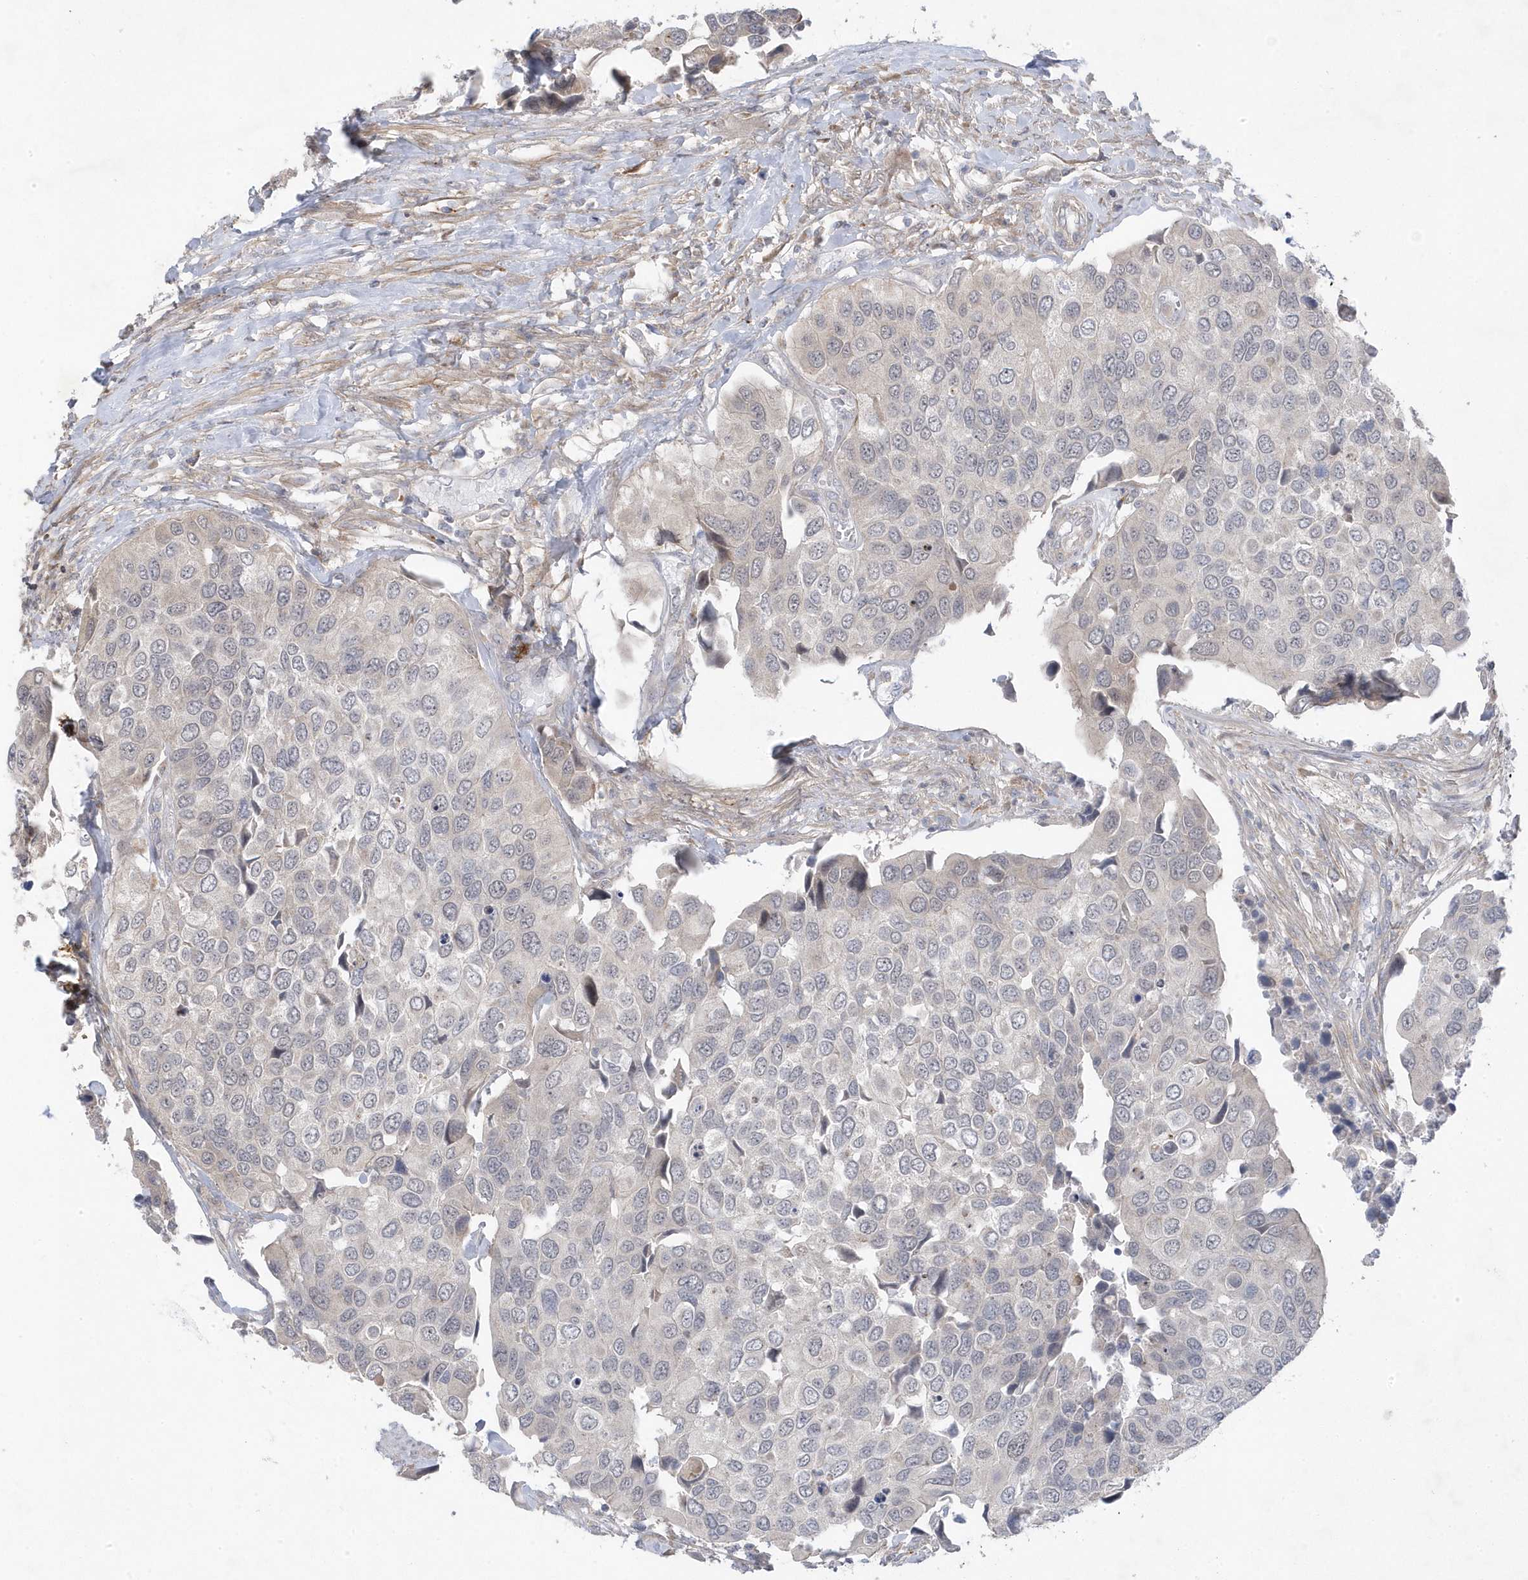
{"staining": {"intensity": "negative", "quantity": "none", "location": "none"}, "tissue": "urothelial cancer", "cell_type": "Tumor cells", "image_type": "cancer", "snomed": [{"axis": "morphology", "description": "Urothelial carcinoma, High grade"}, {"axis": "topography", "description": "Urinary bladder"}], "caption": "This is a histopathology image of IHC staining of urothelial cancer, which shows no staining in tumor cells.", "gene": "ANAPC1", "patient": {"sex": "male", "age": 74}}